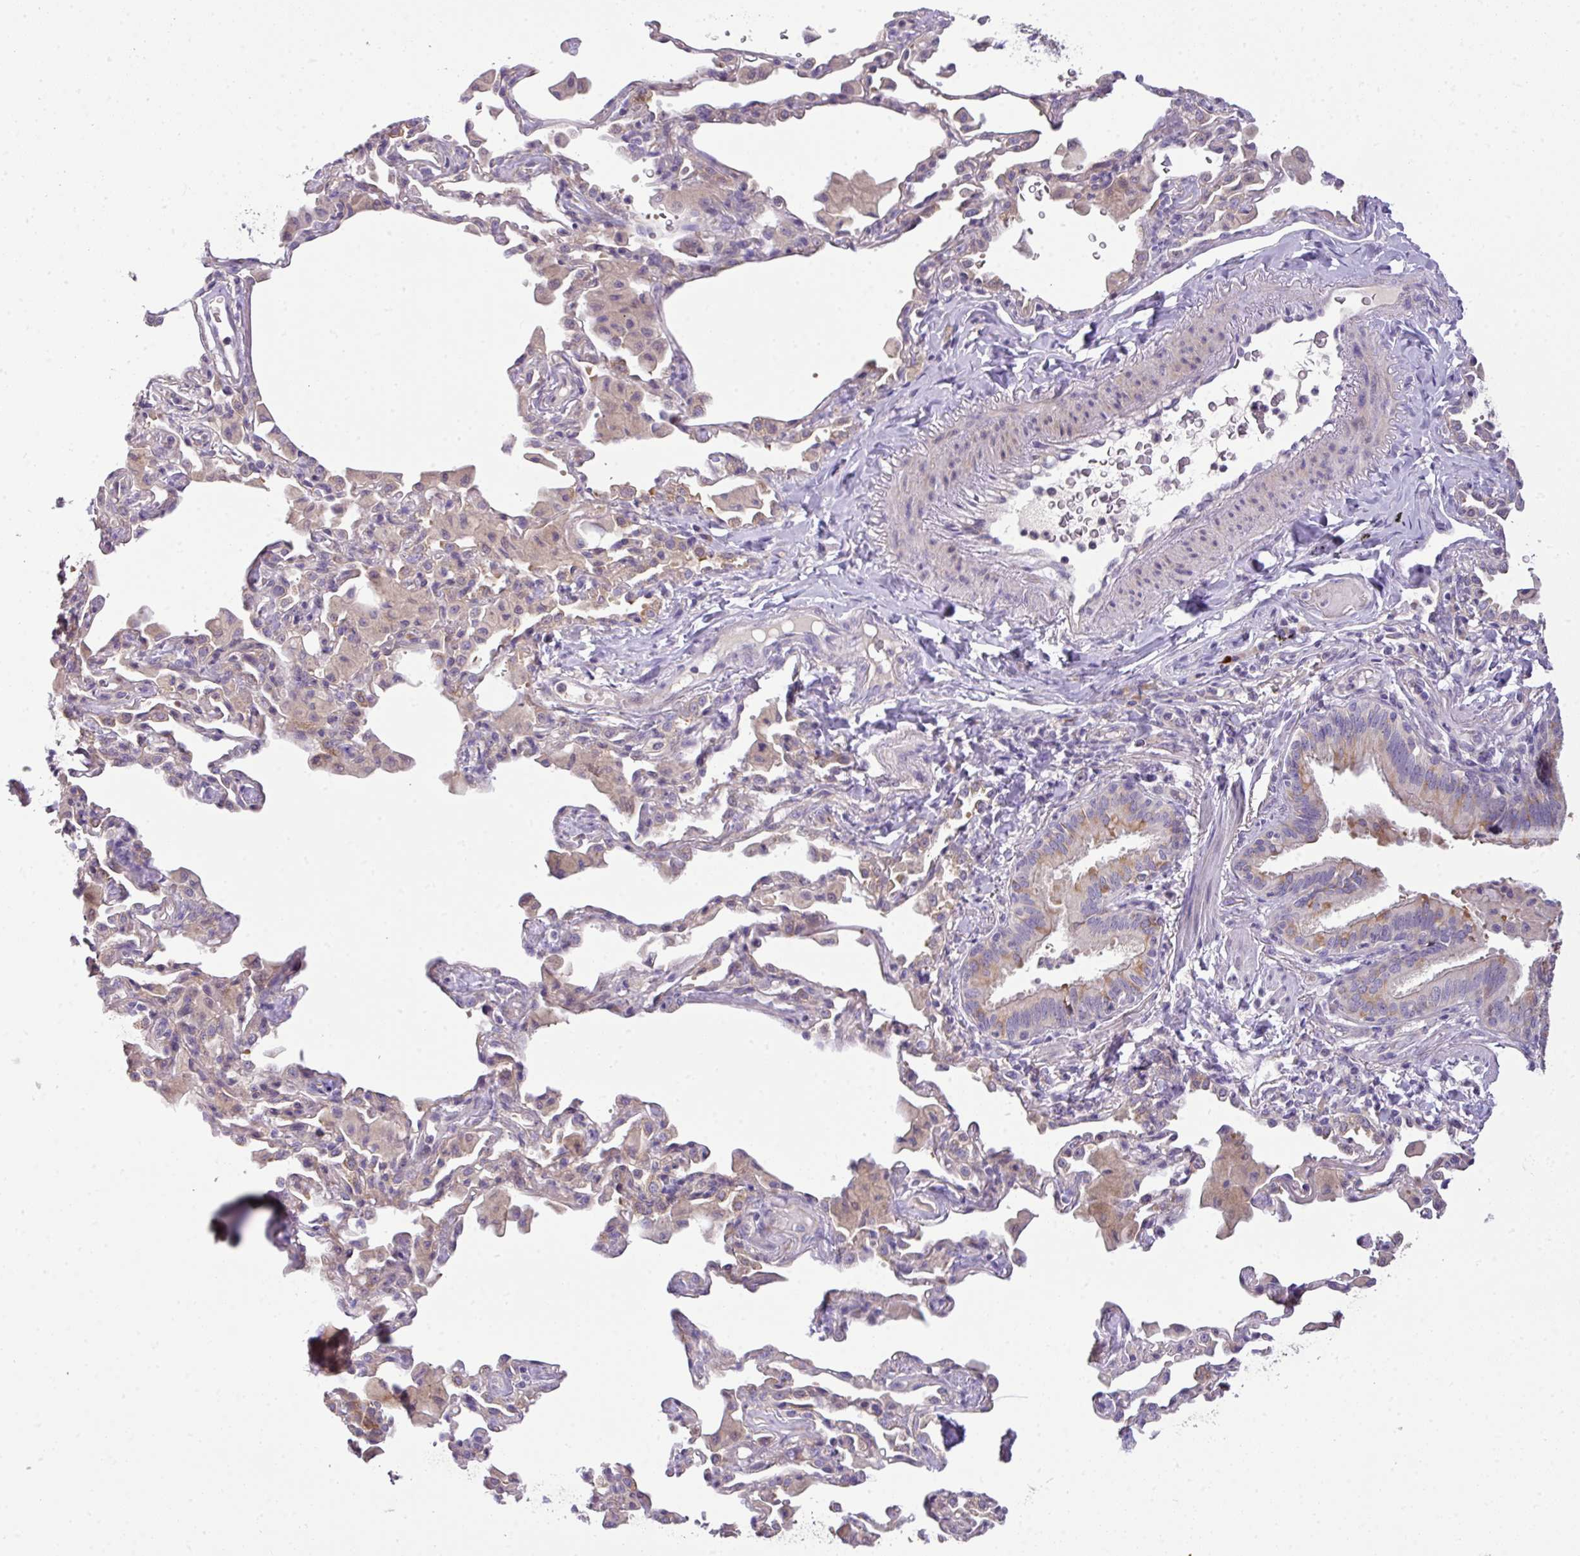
{"staining": {"intensity": "moderate", "quantity": "<25%", "location": "cytoplasmic/membranous"}, "tissue": "bronchus", "cell_type": "Respiratory epithelial cells", "image_type": "normal", "snomed": [{"axis": "morphology", "description": "Normal tissue, NOS"}, {"axis": "morphology", "description": "Inflammation, NOS"}, {"axis": "topography", "description": "Bronchus"}, {"axis": "topography", "description": "Lung"}], "caption": "Immunohistochemistry (DAB) staining of normal bronchus reveals moderate cytoplasmic/membranous protein positivity in about <25% of respiratory epithelial cells. The staining was performed using DAB (3,3'-diaminobenzidine) to visualize the protein expression in brown, while the nuclei were stained in blue with hematoxylin (Magnification: 20x).", "gene": "PIK3R5", "patient": {"sex": "female", "age": 46}}